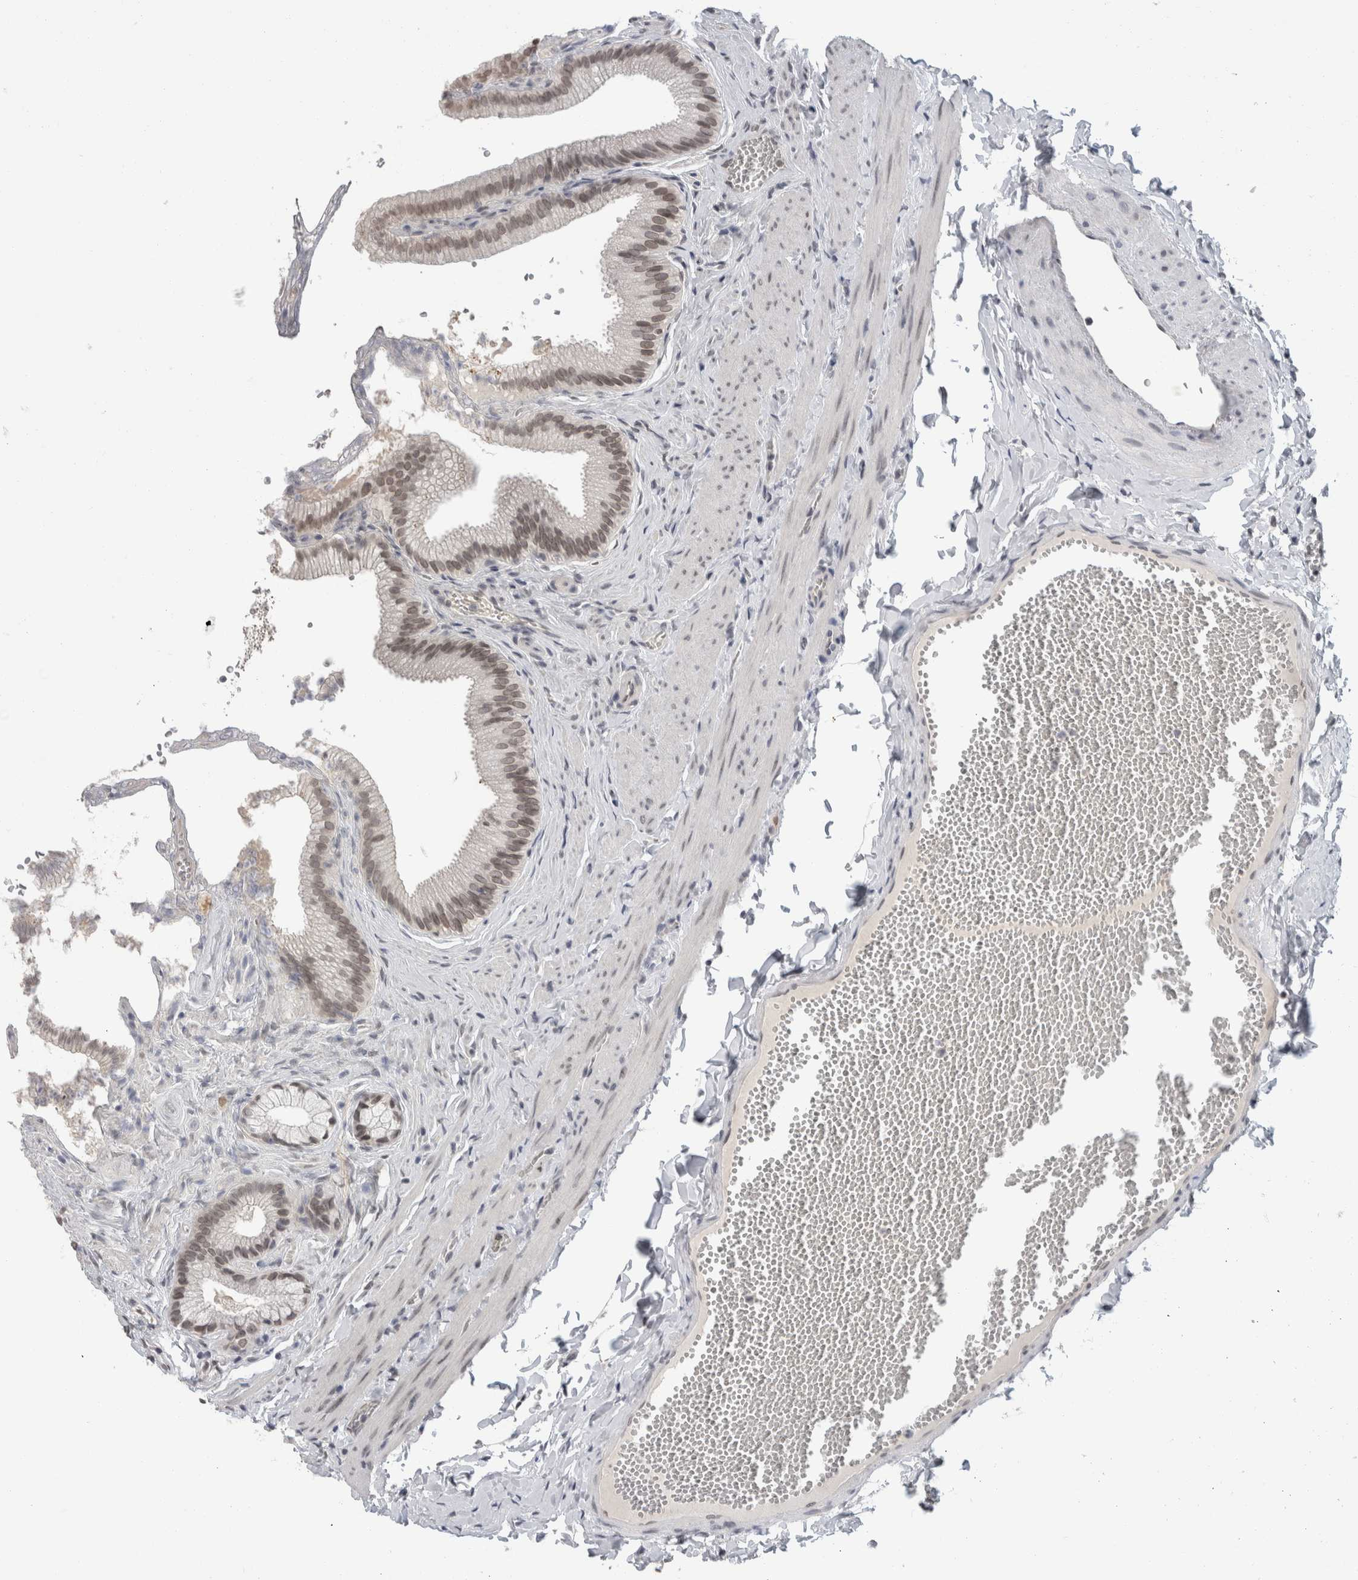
{"staining": {"intensity": "weak", "quantity": ">75%", "location": "cytoplasmic/membranous,nuclear"}, "tissue": "gallbladder", "cell_type": "Glandular cells", "image_type": "normal", "snomed": [{"axis": "morphology", "description": "Normal tissue, NOS"}, {"axis": "topography", "description": "Gallbladder"}], "caption": "The photomicrograph displays staining of unremarkable gallbladder, revealing weak cytoplasmic/membranous,nuclear protein staining (brown color) within glandular cells.", "gene": "ZNF770", "patient": {"sex": "male", "age": 38}}